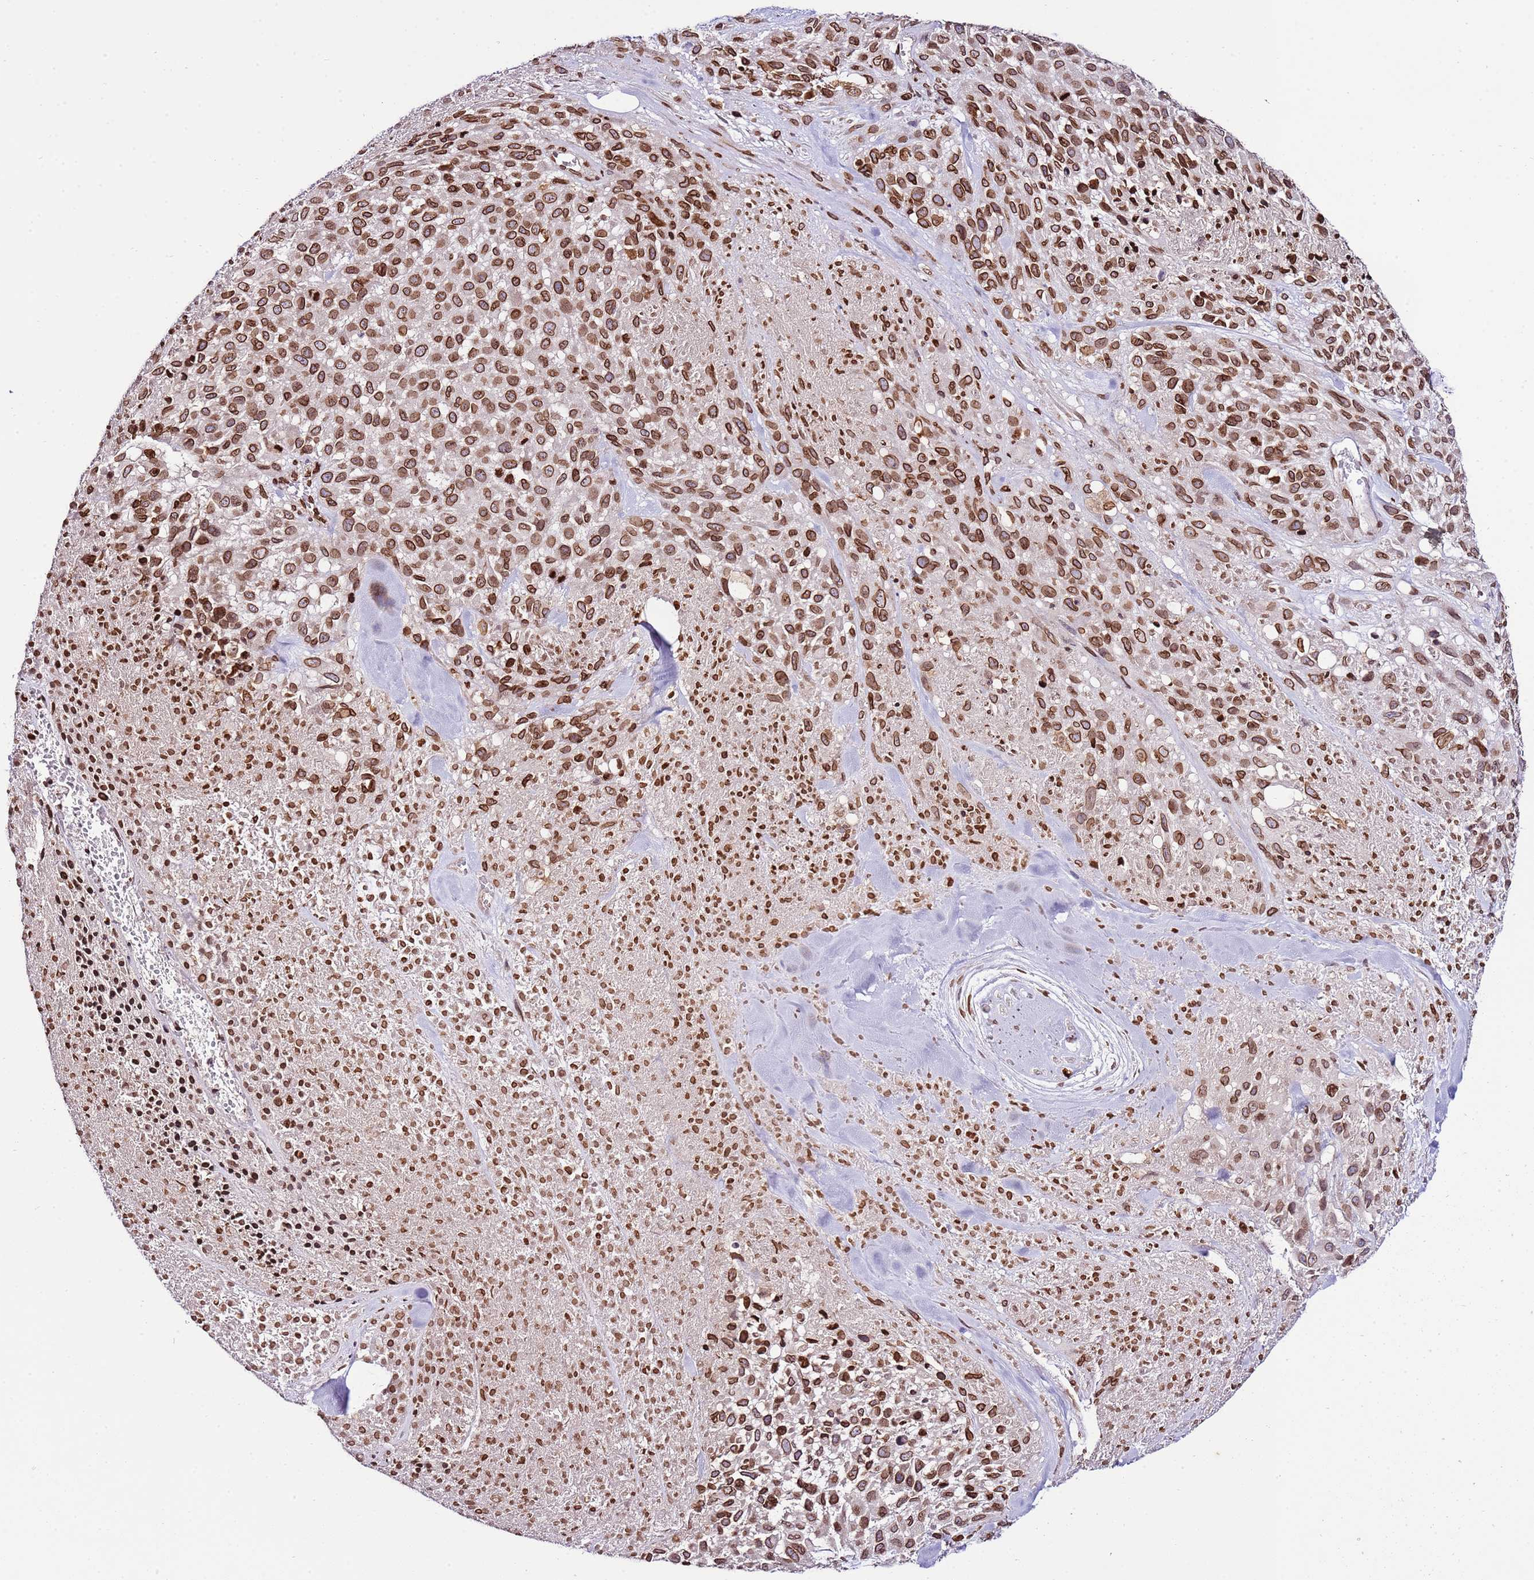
{"staining": {"intensity": "strong", "quantity": ">75%", "location": "cytoplasmic/membranous,nuclear"}, "tissue": "melanoma", "cell_type": "Tumor cells", "image_type": "cancer", "snomed": [{"axis": "morphology", "description": "Malignant melanoma, Metastatic site"}, {"axis": "topography", "description": "Skin"}], "caption": "Protein staining reveals strong cytoplasmic/membranous and nuclear expression in approximately >75% of tumor cells in malignant melanoma (metastatic site).", "gene": "TMEM47", "patient": {"sex": "female", "age": 81}}